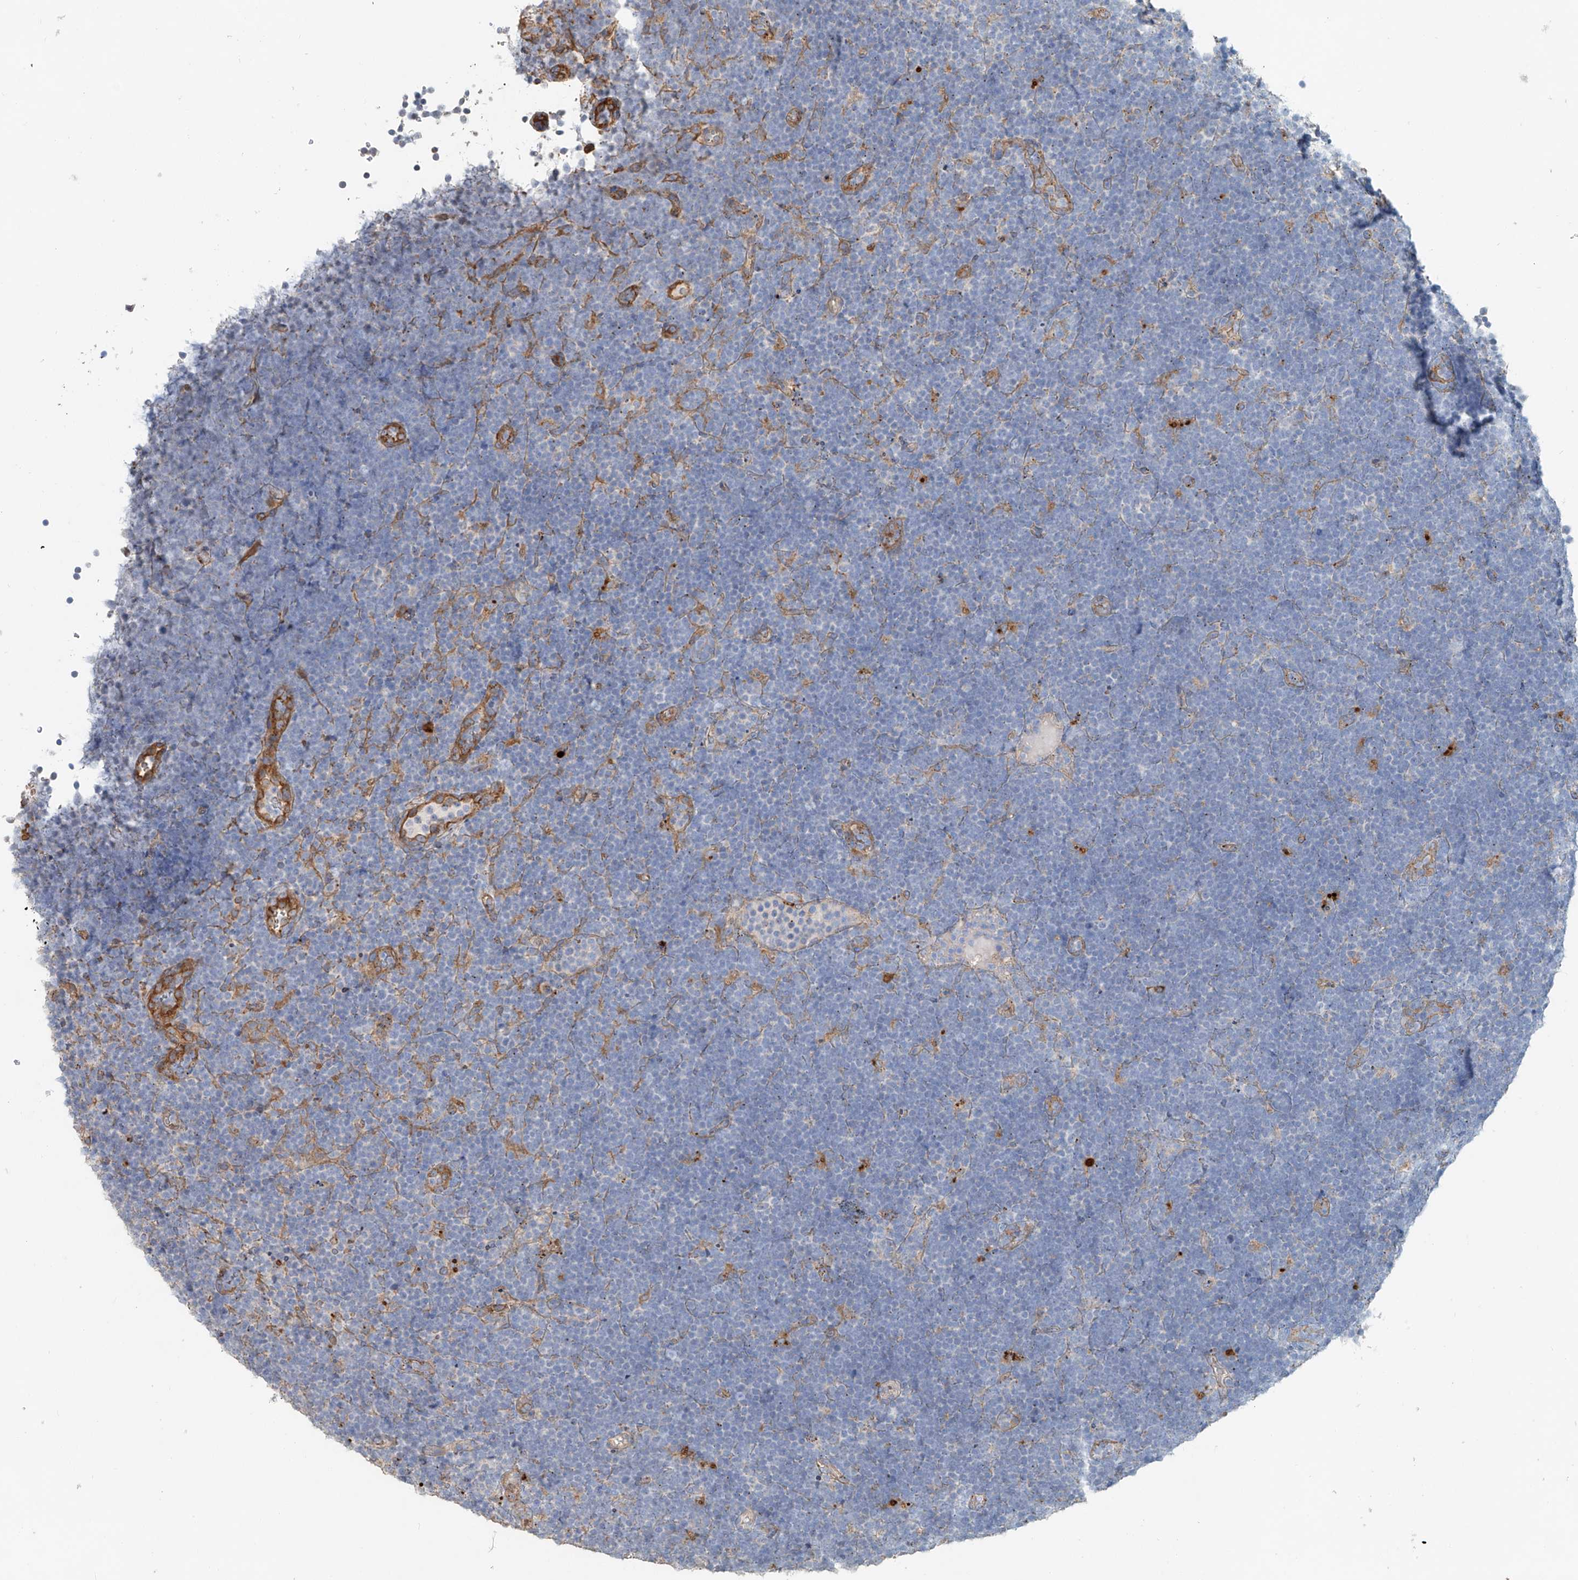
{"staining": {"intensity": "negative", "quantity": "none", "location": "none"}, "tissue": "lymphoma", "cell_type": "Tumor cells", "image_type": "cancer", "snomed": [{"axis": "morphology", "description": "Malignant lymphoma, non-Hodgkin's type, High grade"}, {"axis": "topography", "description": "Lymph node"}], "caption": "Tumor cells are negative for brown protein staining in lymphoma. (DAB (3,3'-diaminobenzidine) IHC with hematoxylin counter stain).", "gene": "TRIM47", "patient": {"sex": "male", "age": 13}}